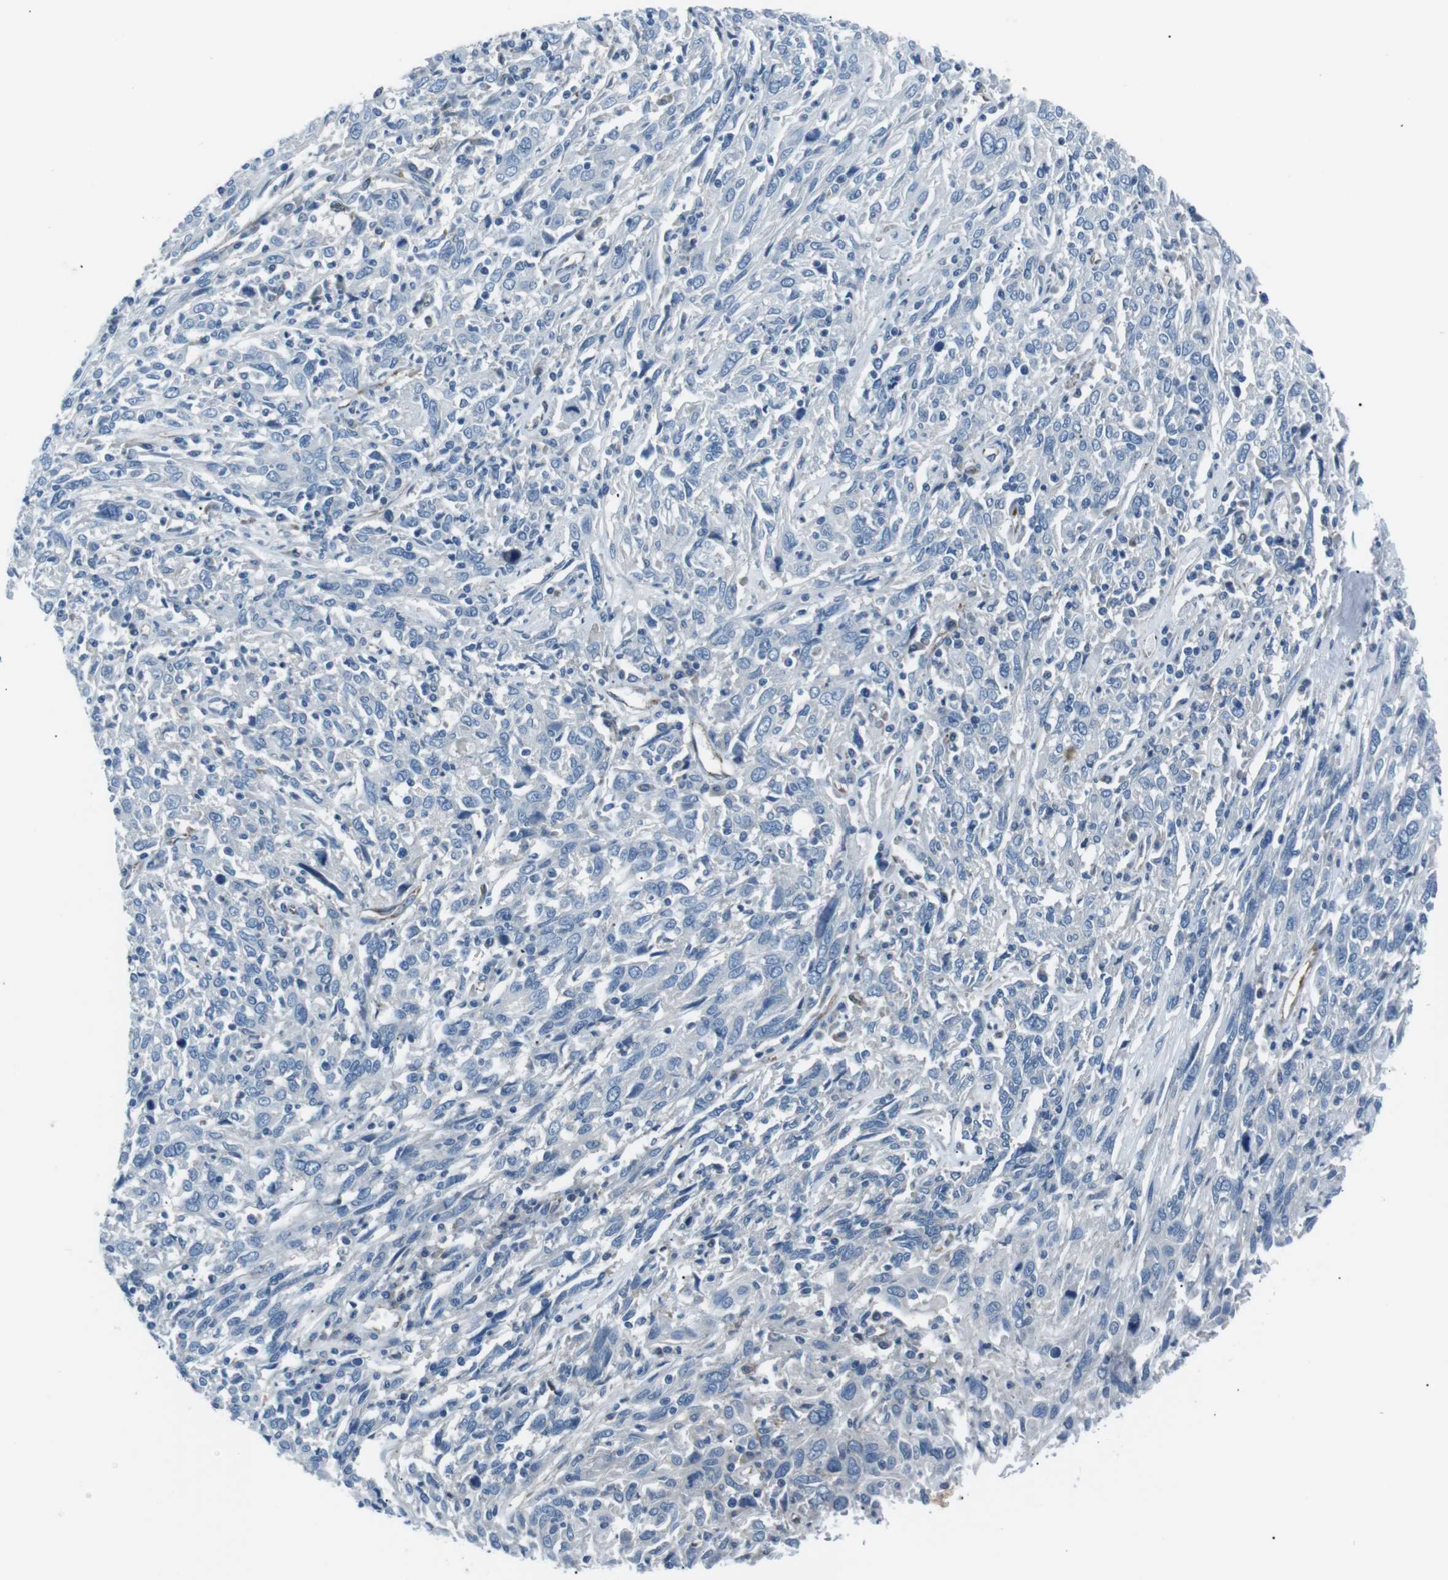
{"staining": {"intensity": "negative", "quantity": "none", "location": "none"}, "tissue": "cervical cancer", "cell_type": "Tumor cells", "image_type": "cancer", "snomed": [{"axis": "morphology", "description": "Squamous cell carcinoma, NOS"}, {"axis": "topography", "description": "Cervix"}], "caption": "Tumor cells show no significant staining in cervical cancer (squamous cell carcinoma). (Stains: DAB immunohistochemistry with hematoxylin counter stain, Microscopy: brightfield microscopy at high magnification).", "gene": "CSF2RA", "patient": {"sex": "female", "age": 46}}